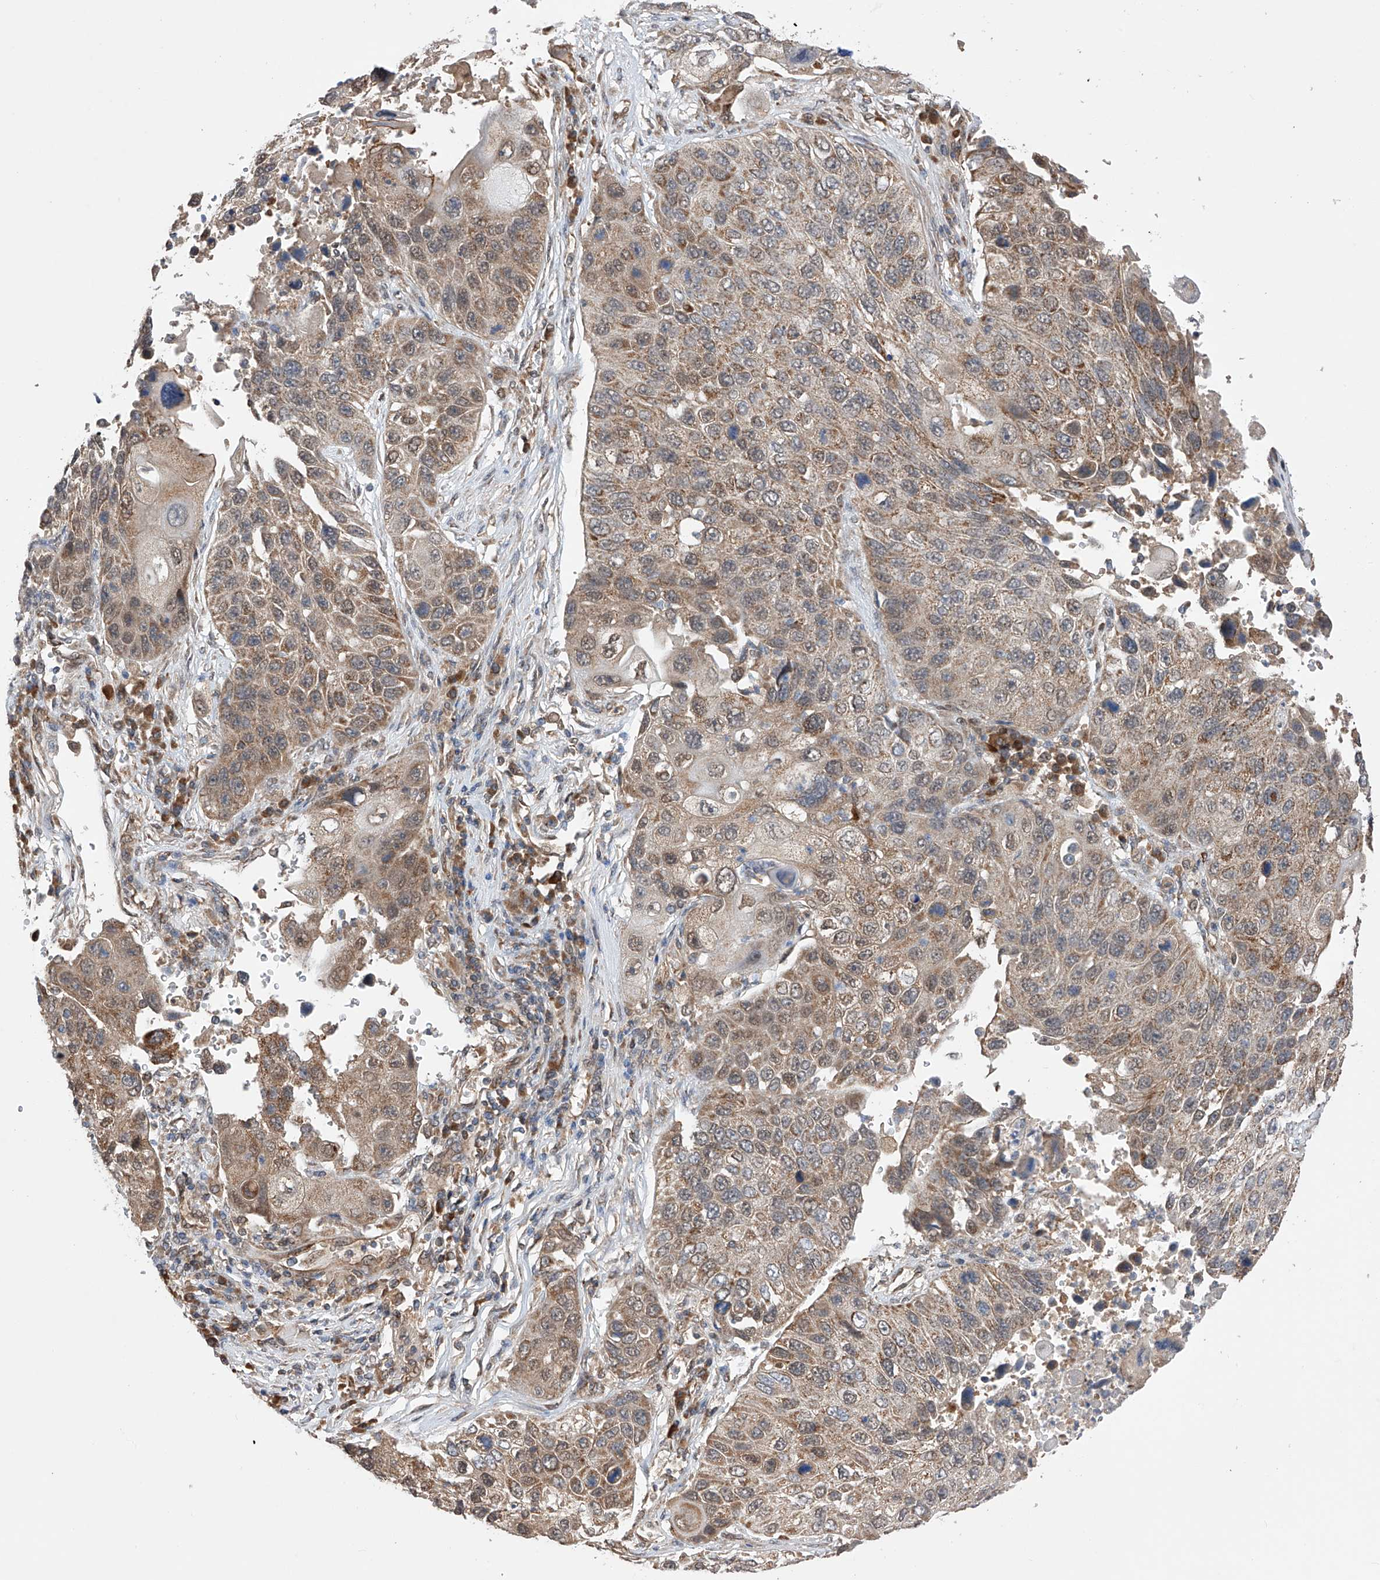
{"staining": {"intensity": "moderate", "quantity": ">75%", "location": "cytoplasmic/membranous"}, "tissue": "lung cancer", "cell_type": "Tumor cells", "image_type": "cancer", "snomed": [{"axis": "morphology", "description": "Squamous cell carcinoma, NOS"}, {"axis": "topography", "description": "Lung"}], "caption": "IHC image of human lung cancer (squamous cell carcinoma) stained for a protein (brown), which demonstrates medium levels of moderate cytoplasmic/membranous staining in approximately >75% of tumor cells.", "gene": "SDHAF4", "patient": {"sex": "male", "age": 61}}